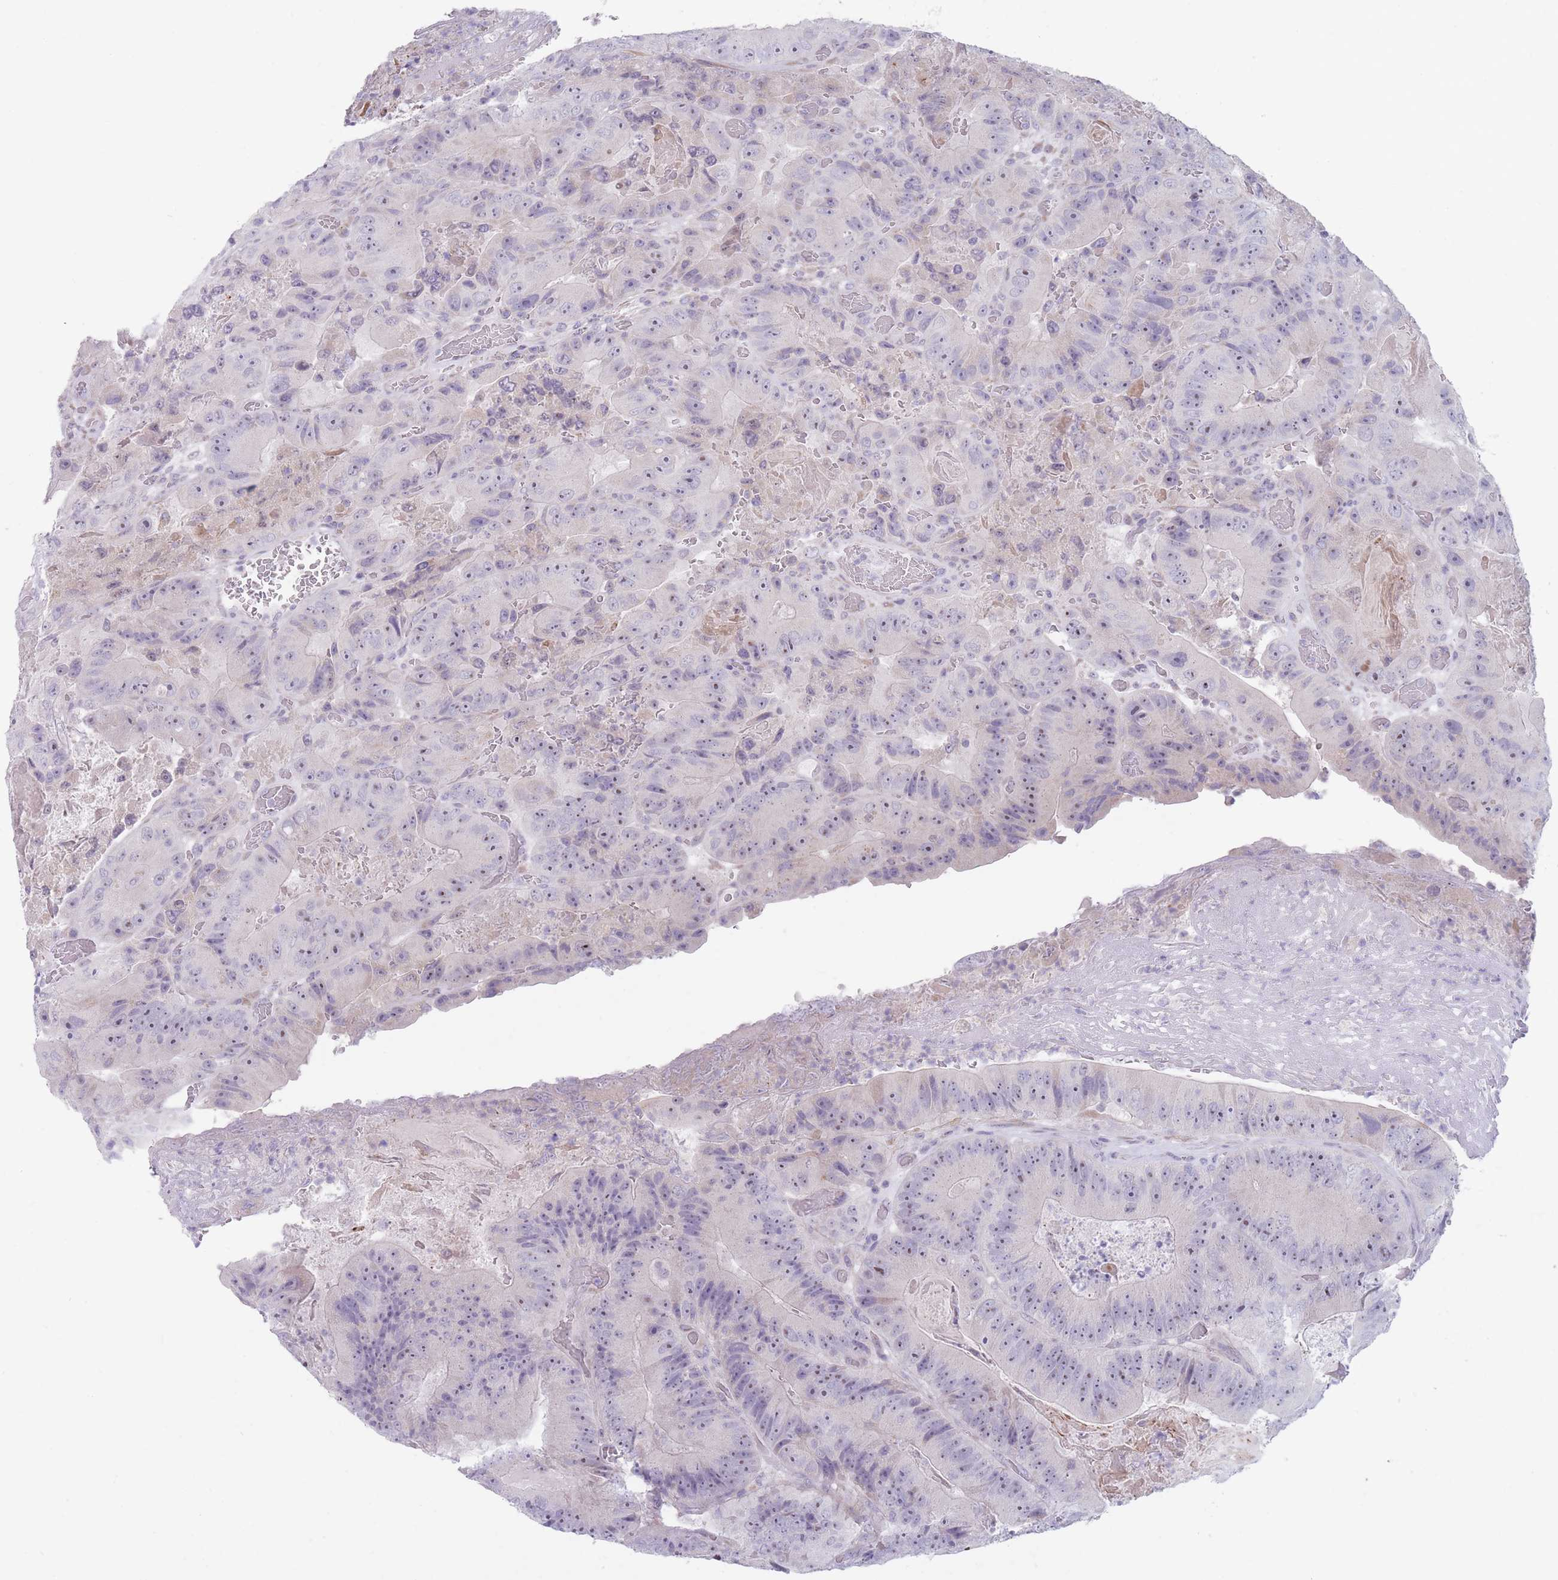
{"staining": {"intensity": "negative", "quantity": "none", "location": "none"}, "tissue": "colorectal cancer", "cell_type": "Tumor cells", "image_type": "cancer", "snomed": [{"axis": "morphology", "description": "Adenocarcinoma, NOS"}, {"axis": "topography", "description": "Colon"}], "caption": "Immunohistochemistry photomicrograph of neoplastic tissue: colorectal cancer (adenocarcinoma) stained with DAB exhibits no significant protein positivity in tumor cells.", "gene": "PAIP2B", "patient": {"sex": "female", "age": 86}}